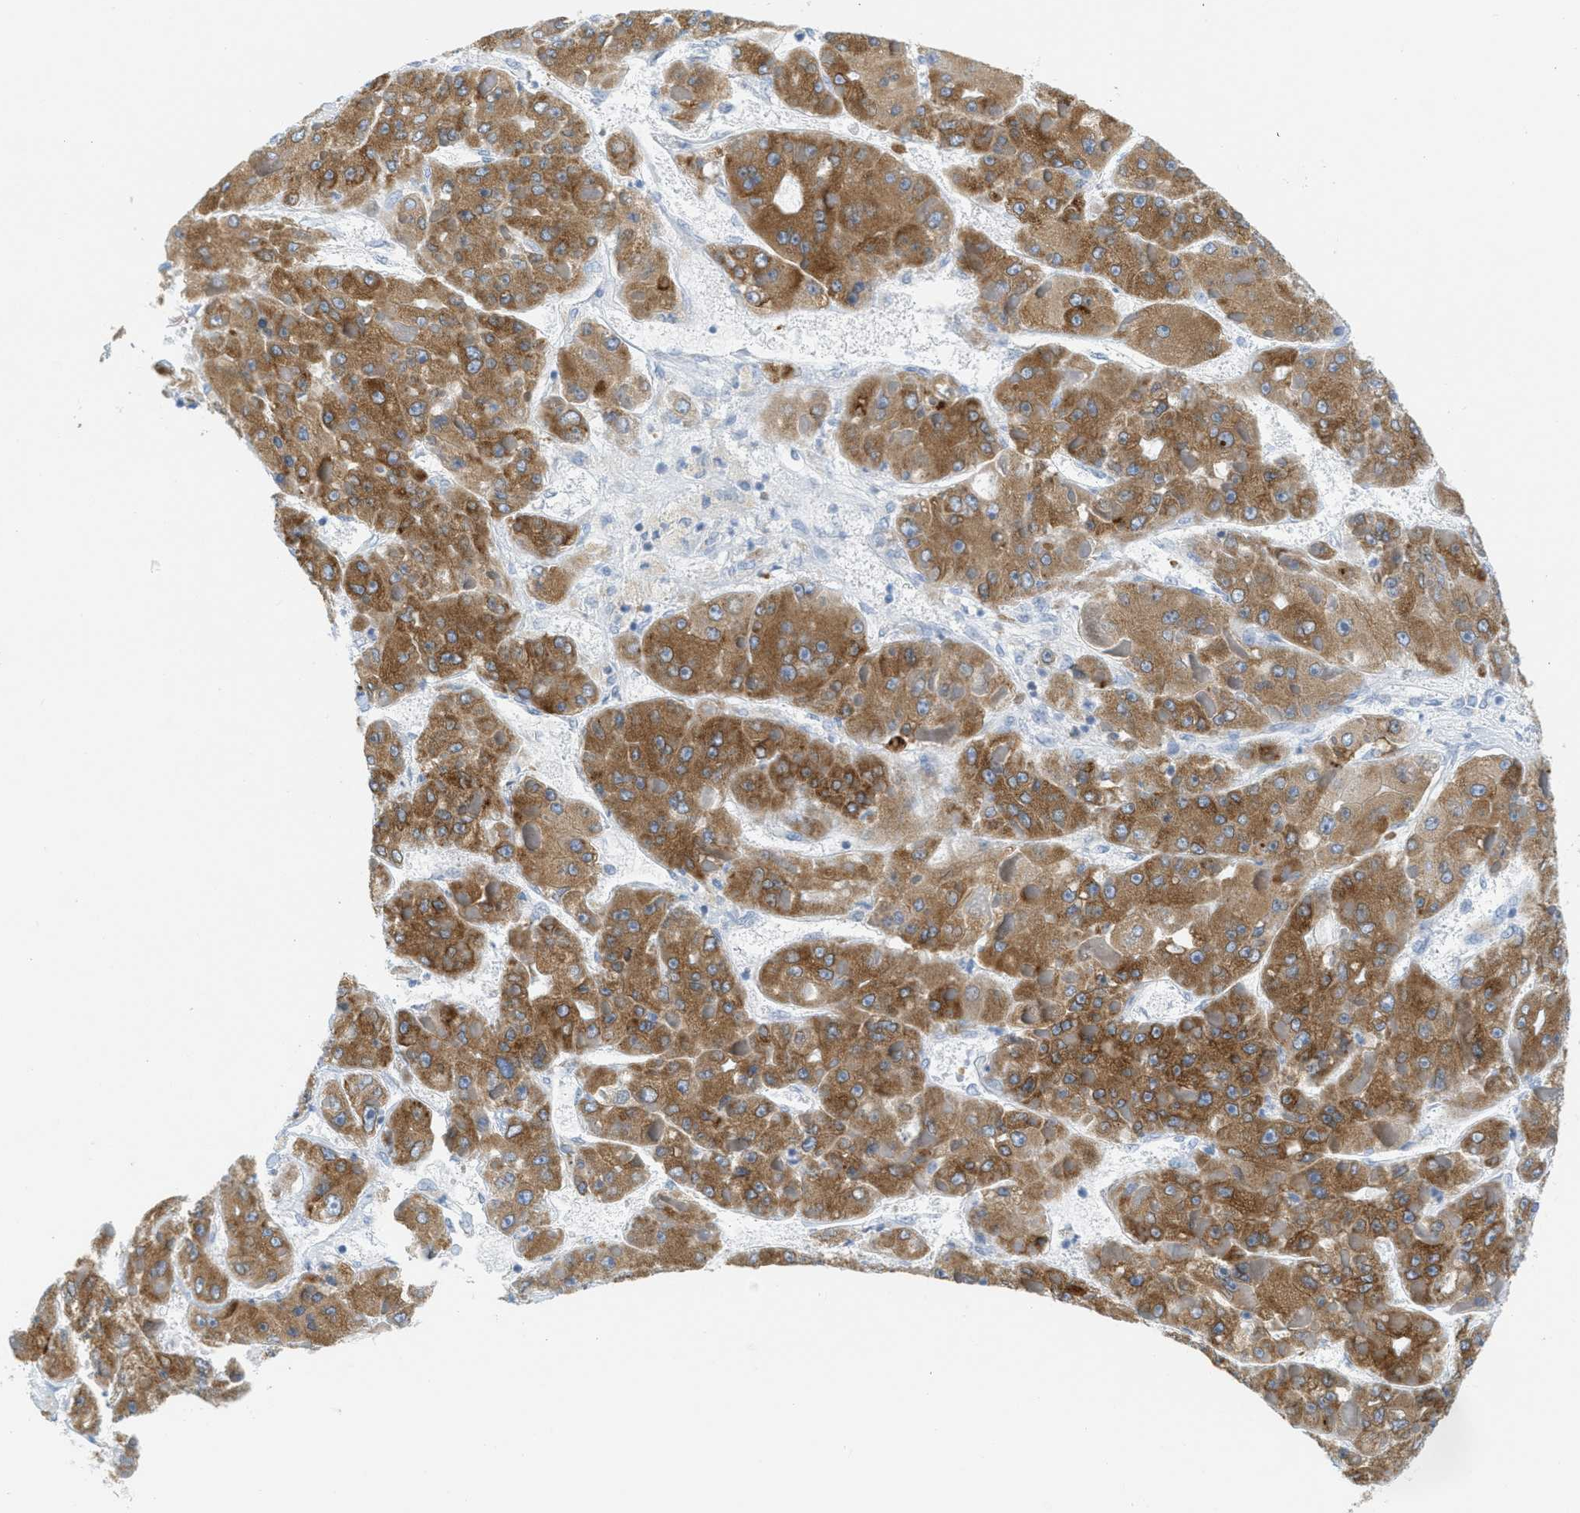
{"staining": {"intensity": "strong", "quantity": ">75%", "location": "cytoplasmic/membranous"}, "tissue": "liver cancer", "cell_type": "Tumor cells", "image_type": "cancer", "snomed": [{"axis": "morphology", "description": "Carcinoma, Hepatocellular, NOS"}, {"axis": "topography", "description": "Liver"}], "caption": "IHC photomicrograph of neoplastic tissue: liver cancer stained using immunohistochemistry exhibits high levels of strong protein expression localized specifically in the cytoplasmic/membranous of tumor cells, appearing as a cytoplasmic/membranous brown color.", "gene": "TEX264", "patient": {"sex": "female", "age": 73}}